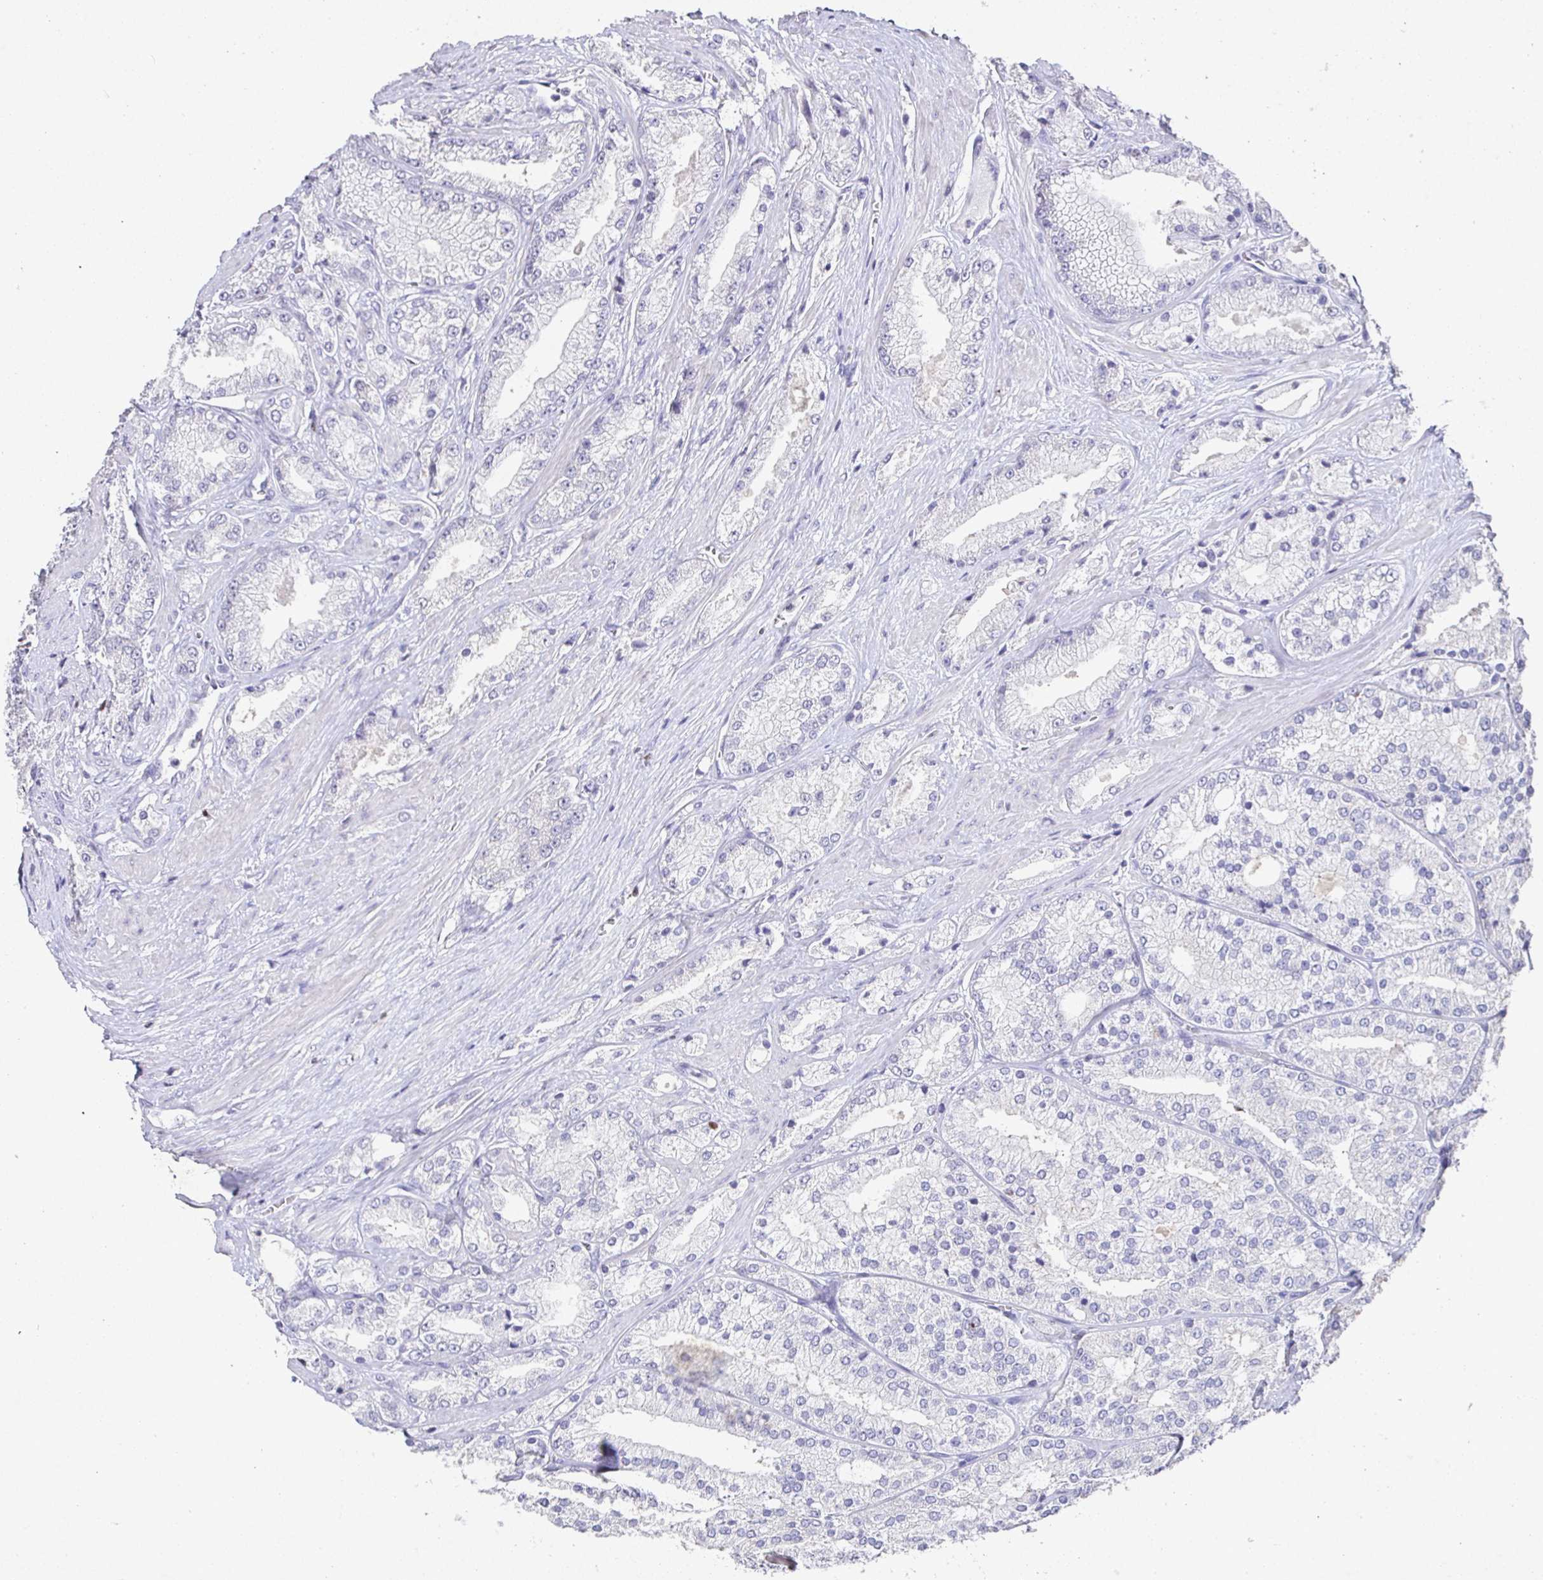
{"staining": {"intensity": "negative", "quantity": "none", "location": "none"}, "tissue": "prostate cancer", "cell_type": "Tumor cells", "image_type": "cancer", "snomed": [{"axis": "morphology", "description": "Adenocarcinoma, High grade"}, {"axis": "topography", "description": "Prostate"}], "caption": "Tumor cells show no significant protein staining in prostate cancer.", "gene": "SATB1", "patient": {"sex": "male", "age": 68}}